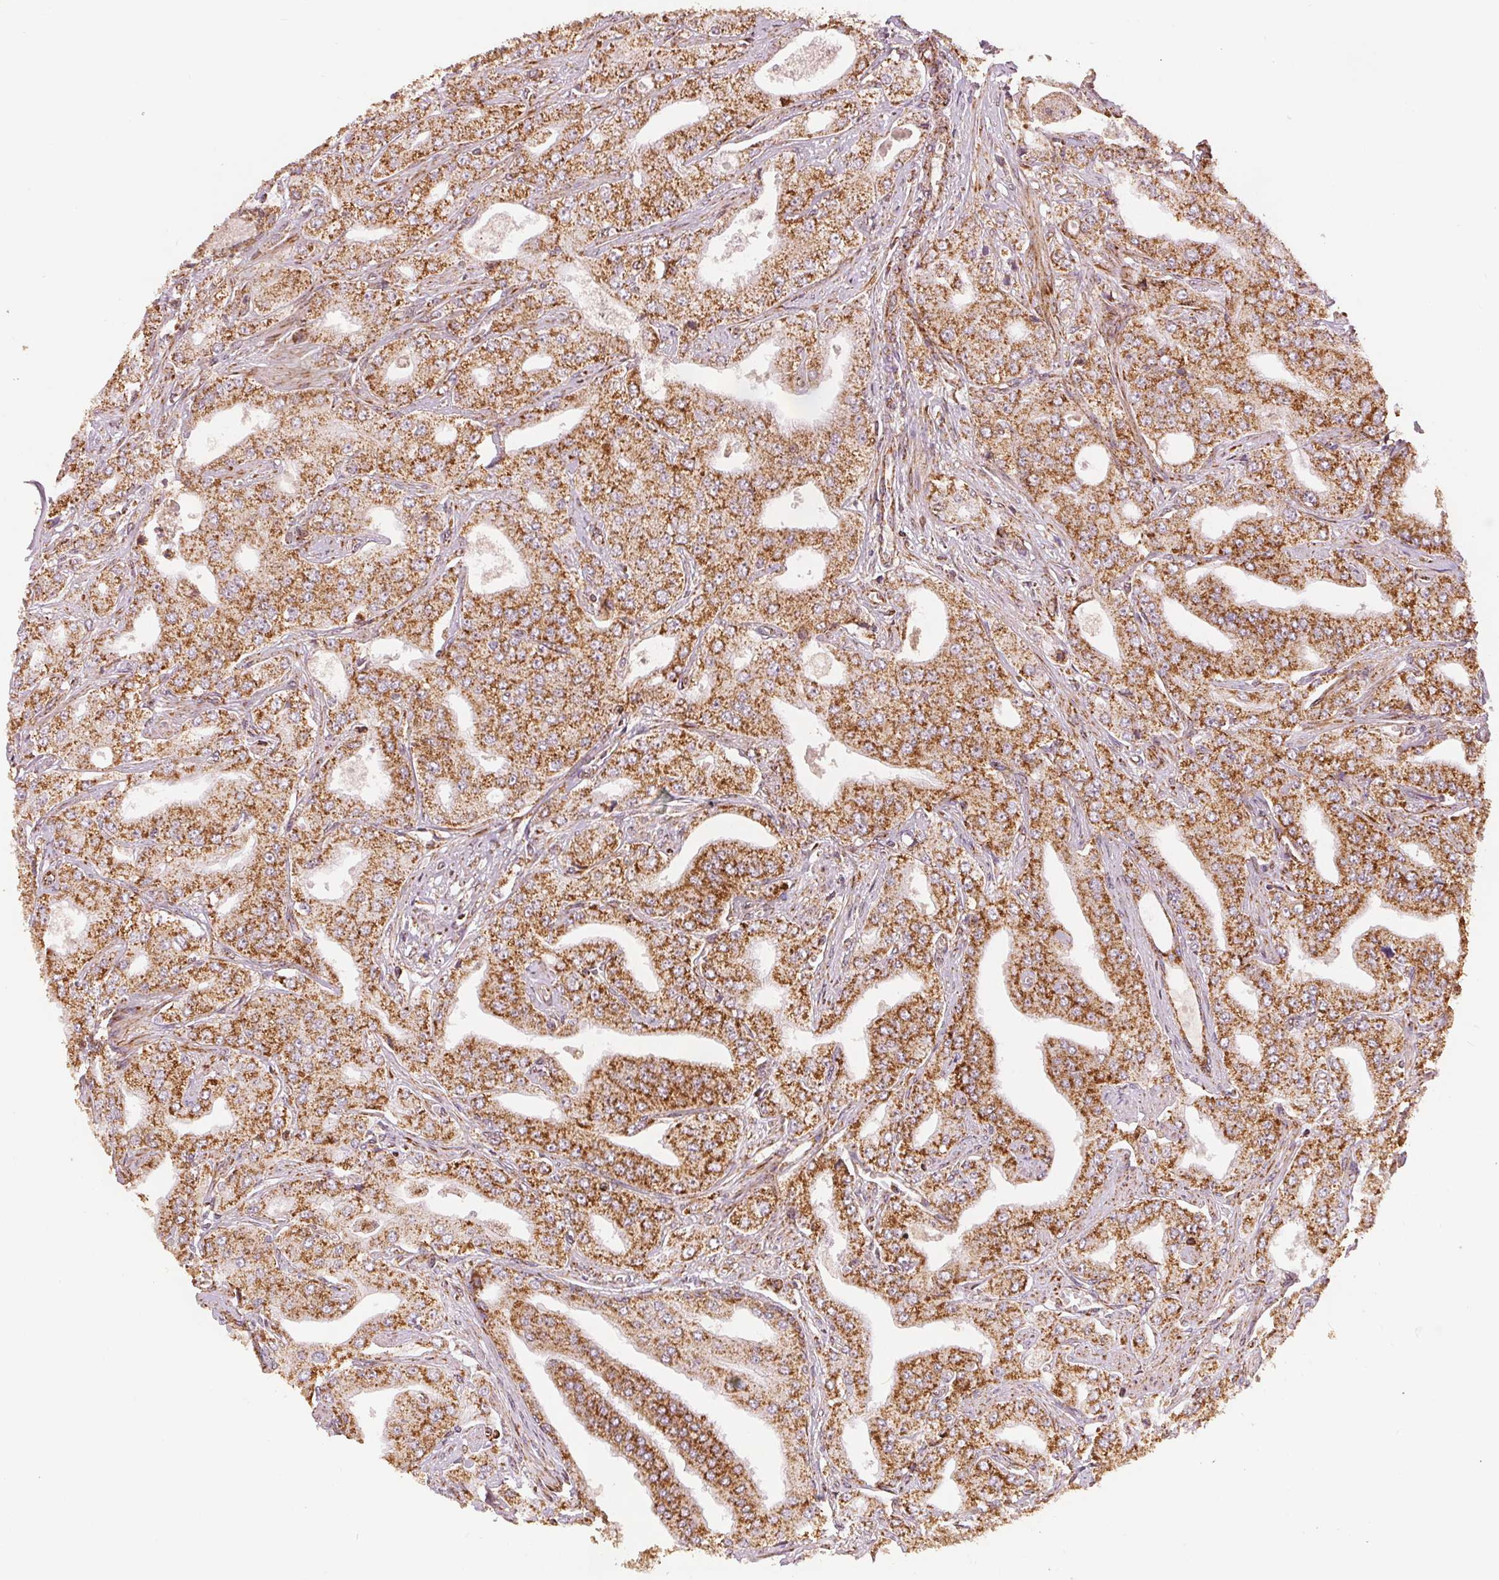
{"staining": {"intensity": "moderate", "quantity": ">75%", "location": "cytoplasmic/membranous"}, "tissue": "prostate cancer", "cell_type": "Tumor cells", "image_type": "cancer", "snomed": [{"axis": "morphology", "description": "Adenocarcinoma, Low grade"}, {"axis": "topography", "description": "Prostate"}], "caption": "A medium amount of moderate cytoplasmic/membranous positivity is appreciated in approximately >75% of tumor cells in adenocarcinoma (low-grade) (prostate) tissue.", "gene": "SDHB", "patient": {"sex": "male", "age": 60}}